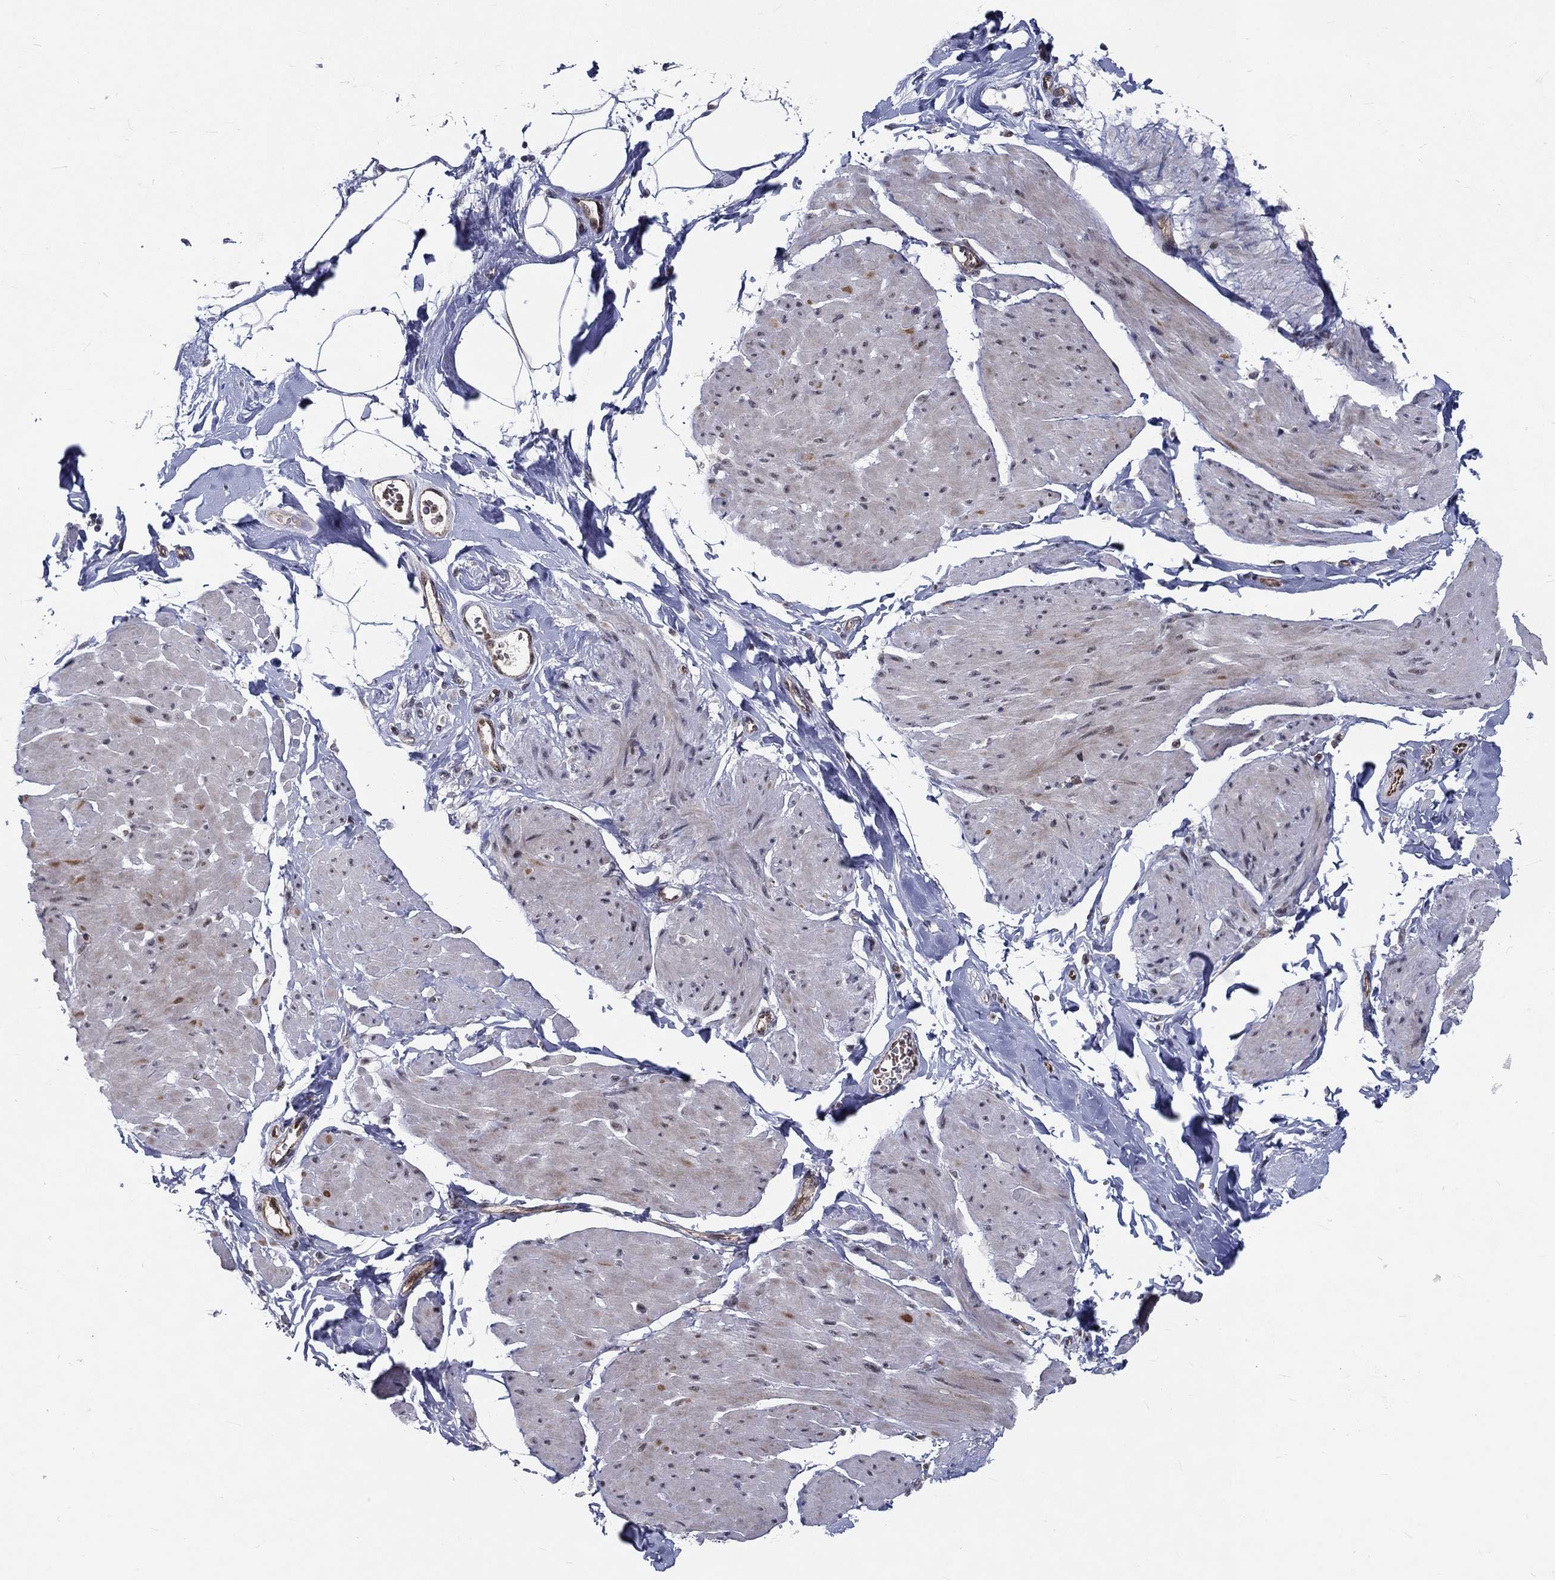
{"staining": {"intensity": "negative", "quantity": "none", "location": "none"}, "tissue": "smooth muscle", "cell_type": "Smooth muscle cells", "image_type": "normal", "snomed": [{"axis": "morphology", "description": "Normal tissue, NOS"}, {"axis": "topography", "description": "Adipose tissue"}, {"axis": "topography", "description": "Smooth muscle"}, {"axis": "topography", "description": "Peripheral nerve tissue"}], "caption": "DAB immunohistochemical staining of benign smooth muscle reveals no significant positivity in smooth muscle cells. (Brightfield microscopy of DAB IHC at high magnification).", "gene": "ZBED1", "patient": {"sex": "male", "age": 83}}